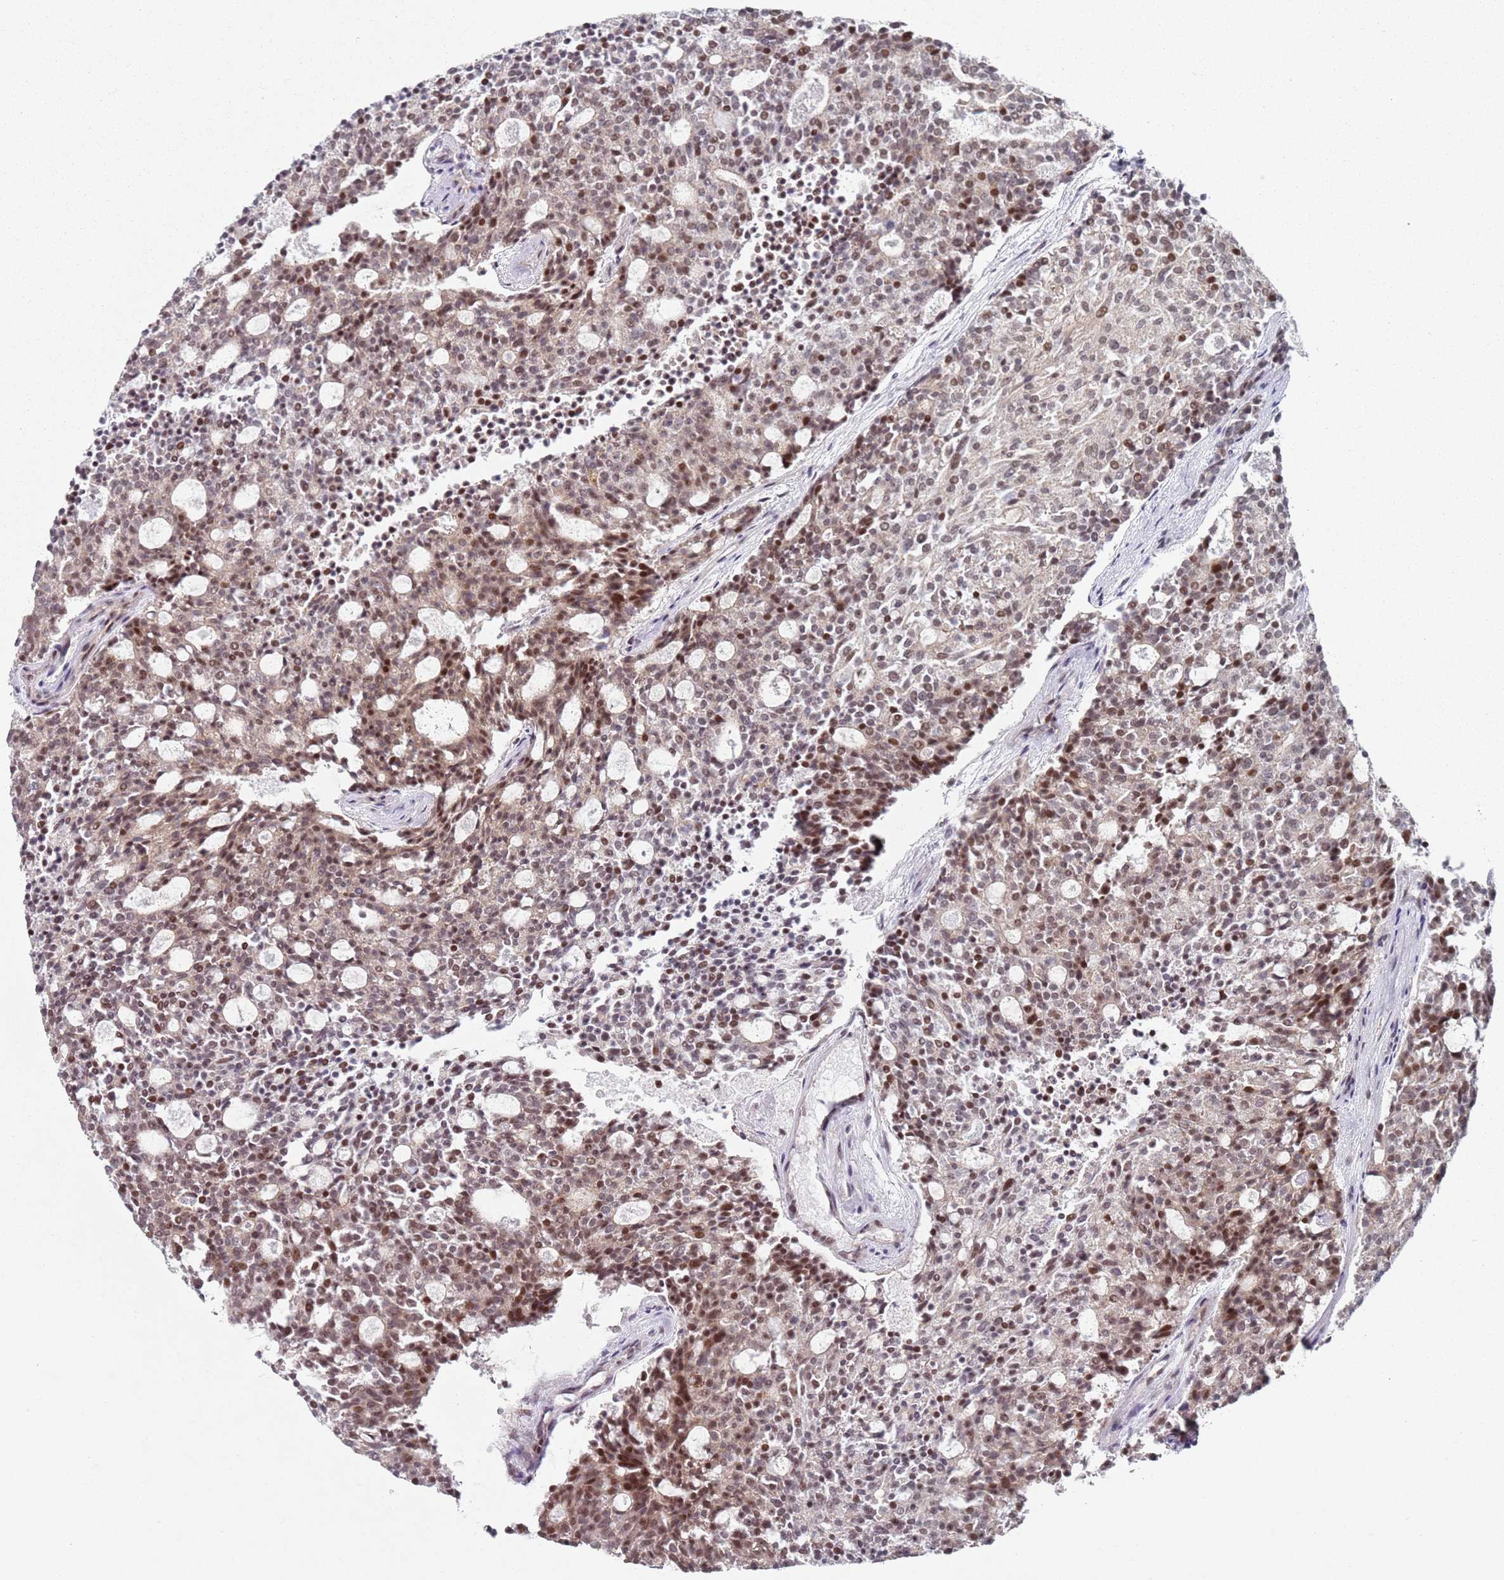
{"staining": {"intensity": "moderate", "quantity": ">75%", "location": "cytoplasmic/membranous,nuclear"}, "tissue": "carcinoid", "cell_type": "Tumor cells", "image_type": "cancer", "snomed": [{"axis": "morphology", "description": "Carcinoid, malignant, NOS"}, {"axis": "topography", "description": "Pancreas"}], "caption": "The micrograph demonstrates immunohistochemical staining of carcinoid (malignant). There is moderate cytoplasmic/membranous and nuclear staining is seen in approximately >75% of tumor cells.", "gene": "ATF6B", "patient": {"sex": "female", "age": 54}}